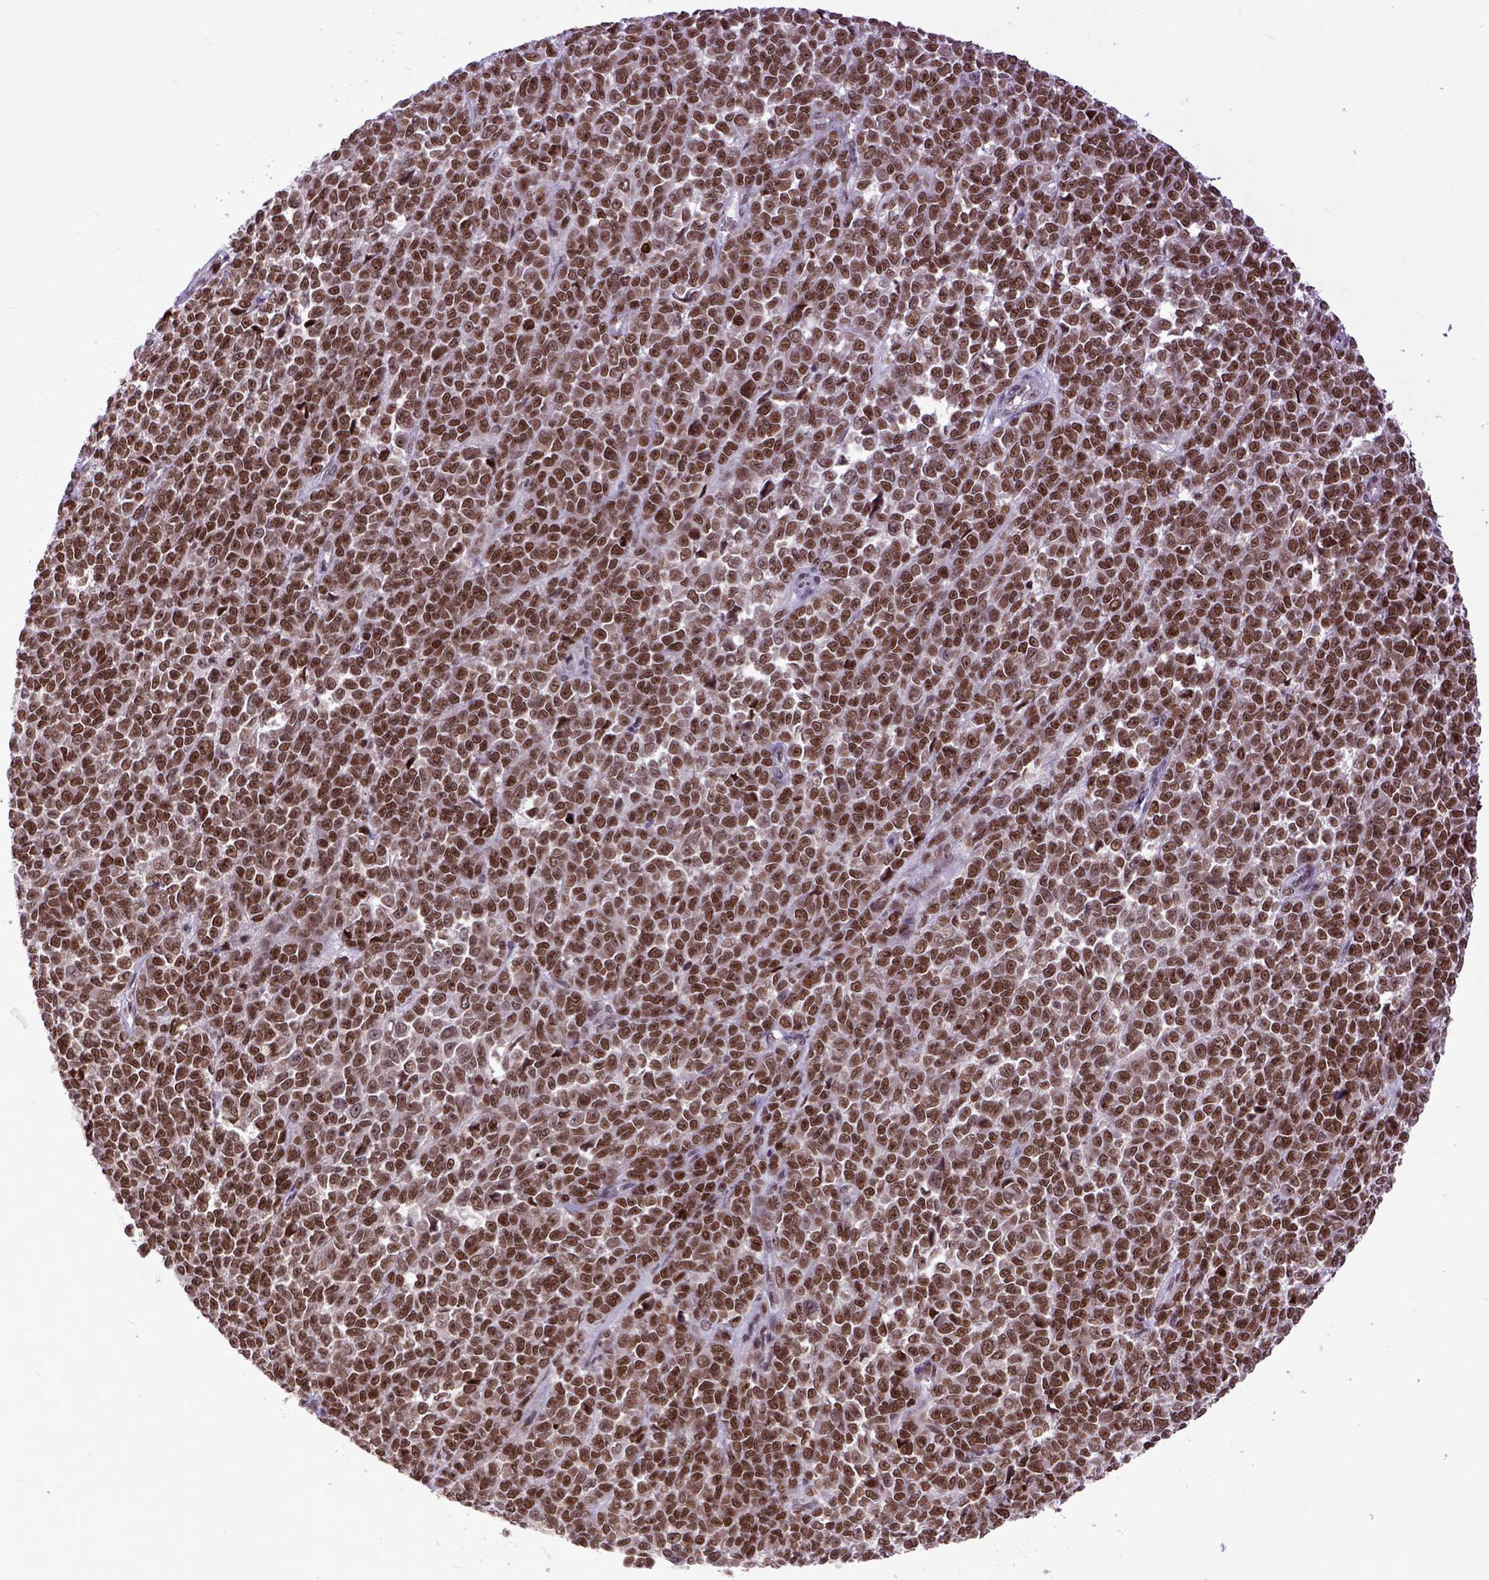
{"staining": {"intensity": "moderate", "quantity": ">75%", "location": "nuclear"}, "tissue": "melanoma", "cell_type": "Tumor cells", "image_type": "cancer", "snomed": [{"axis": "morphology", "description": "Malignant melanoma, NOS"}, {"axis": "topography", "description": "Skin"}], "caption": "Immunohistochemistry (IHC) (DAB (3,3'-diaminobenzidine)) staining of human malignant melanoma exhibits moderate nuclear protein staining in about >75% of tumor cells.", "gene": "RCC2", "patient": {"sex": "female", "age": 95}}